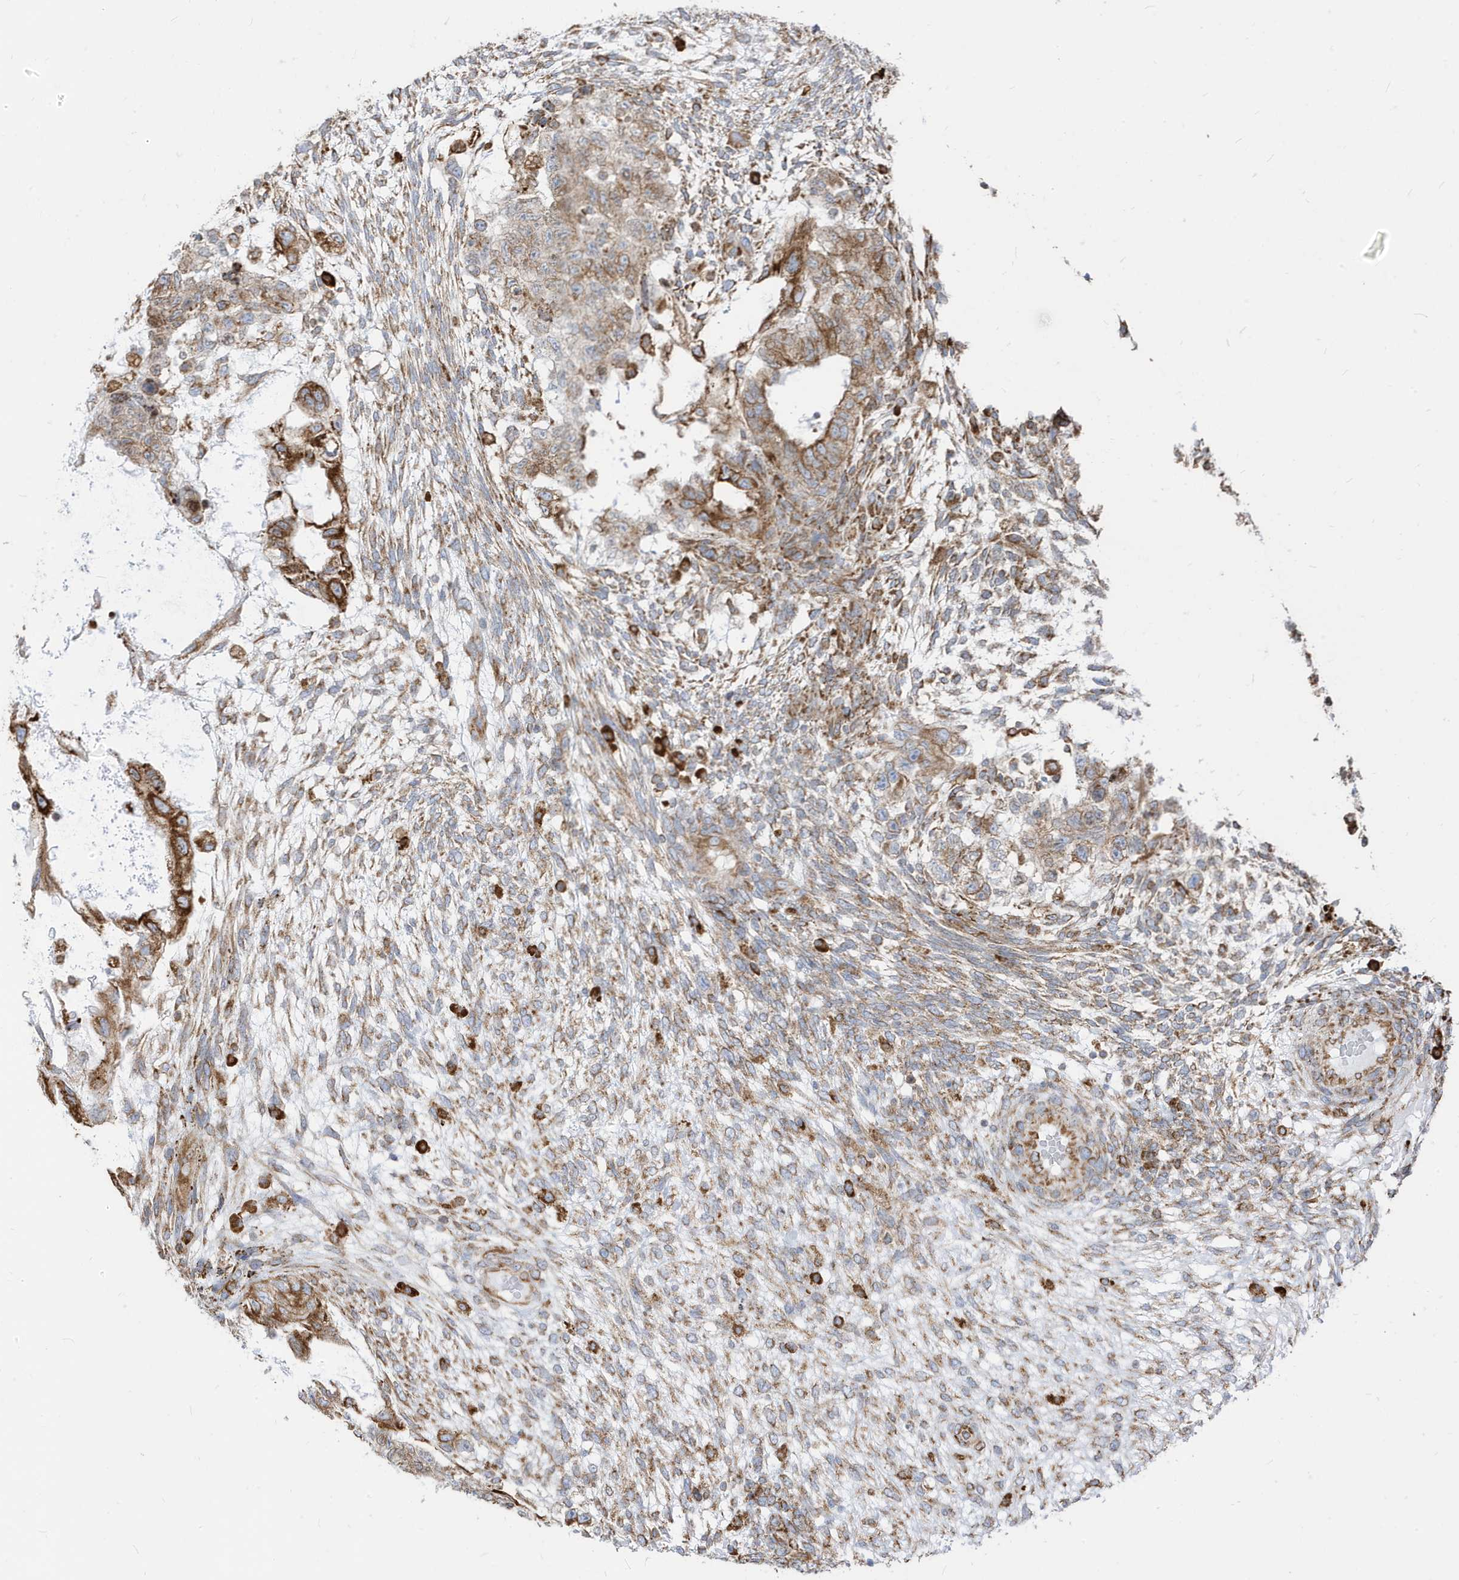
{"staining": {"intensity": "moderate", "quantity": ">75%", "location": "cytoplasmic/membranous"}, "tissue": "testis cancer", "cell_type": "Tumor cells", "image_type": "cancer", "snomed": [{"axis": "morphology", "description": "Normal tissue, NOS"}, {"axis": "morphology", "description": "Carcinoma, Embryonal, NOS"}, {"axis": "topography", "description": "Testis"}], "caption": "Embryonal carcinoma (testis) tissue shows moderate cytoplasmic/membranous positivity in approximately >75% of tumor cells, visualized by immunohistochemistry.", "gene": "PDIA6", "patient": {"sex": "male", "age": 36}}